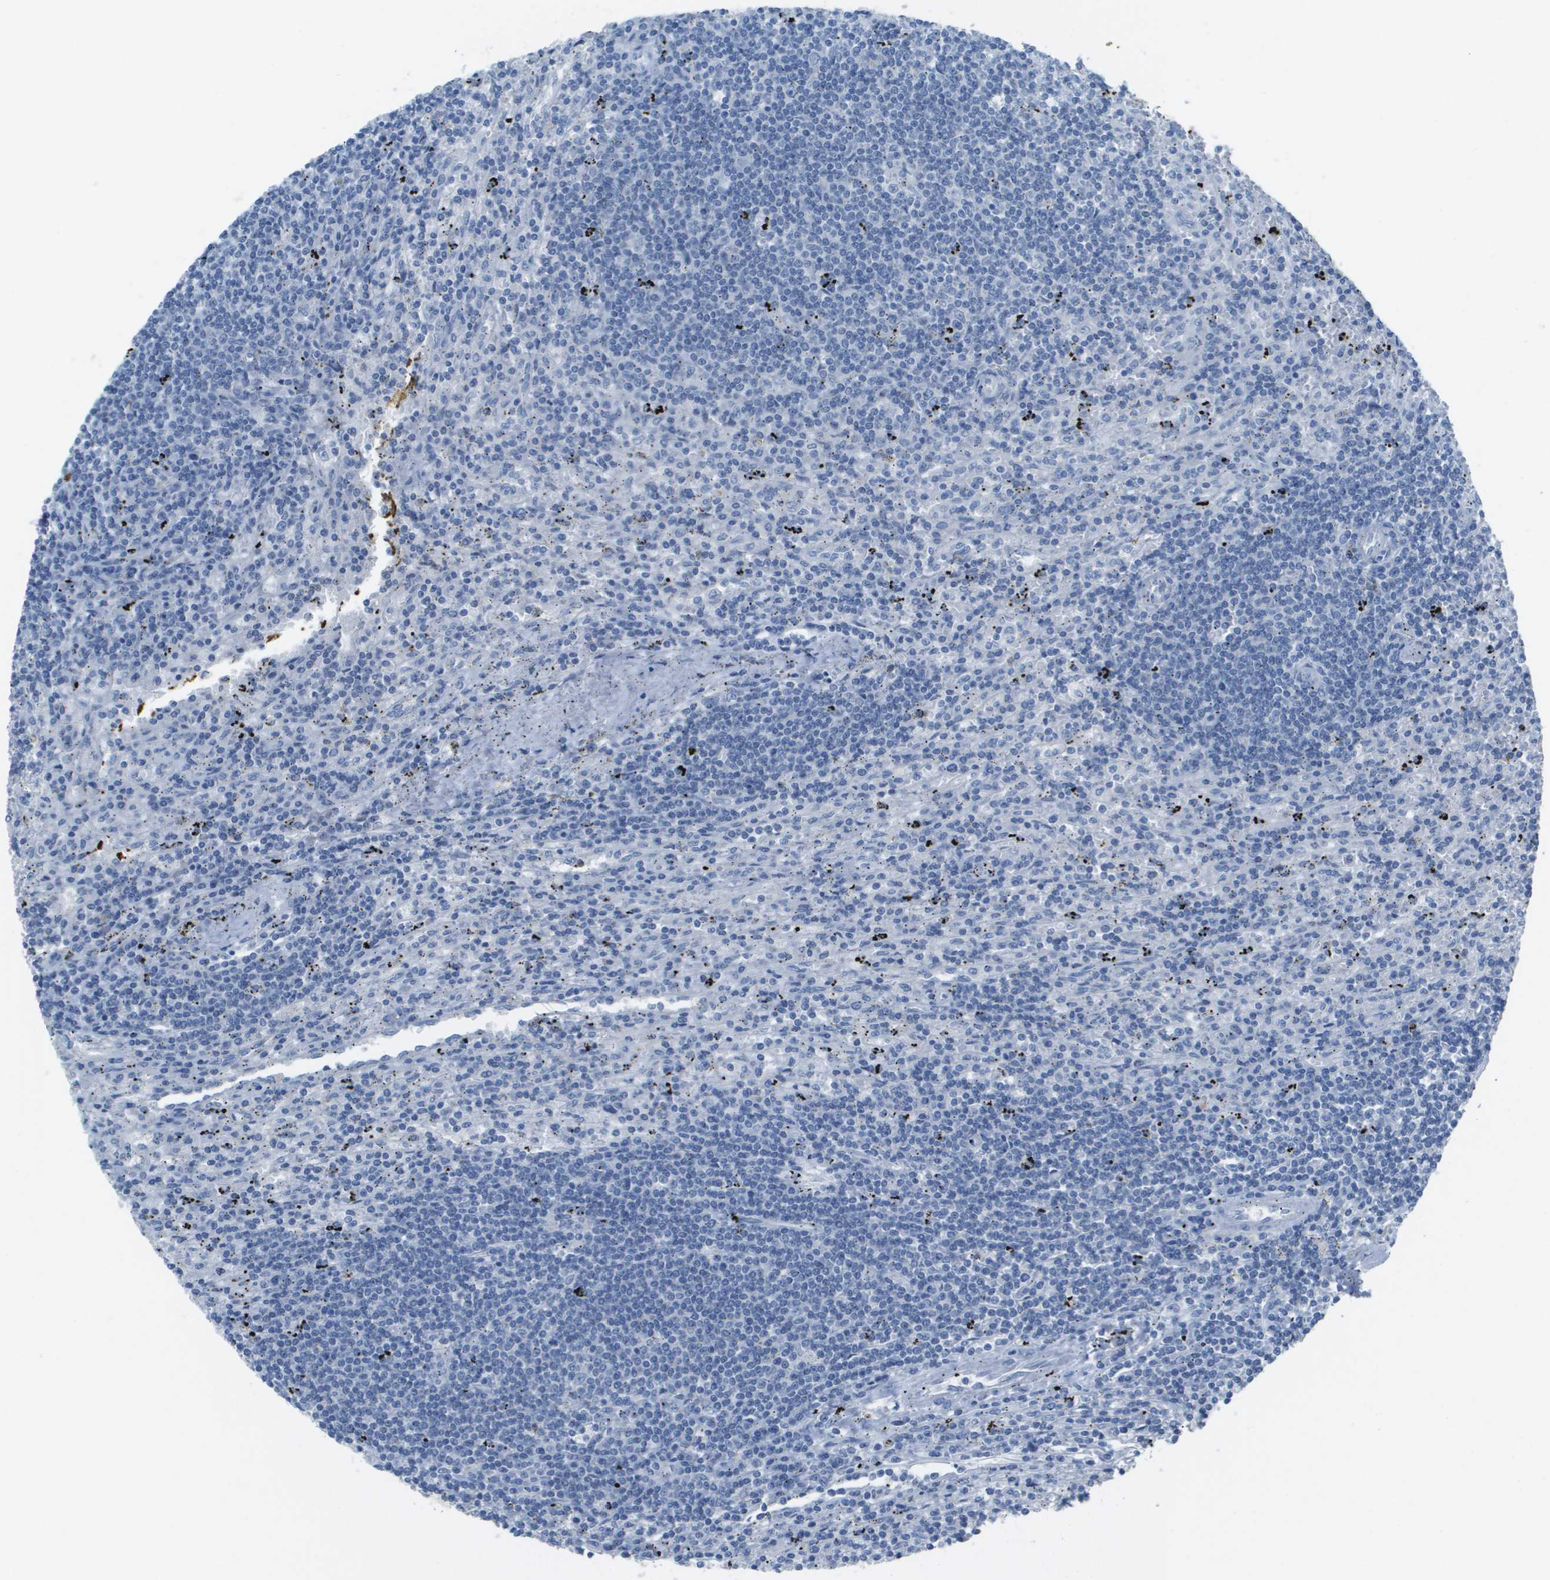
{"staining": {"intensity": "negative", "quantity": "none", "location": "none"}, "tissue": "lymphoma", "cell_type": "Tumor cells", "image_type": "cancer", "snomed": [{"axis": "morphology", "description": "Malignant lymphoma, non-Hodgkin's type, Low grade"}, {"axis": "topography", "description": "Spleen"}], "caption": "Human lymphoma stained for a protein using immunohistochemistry (IHC) exhibits no staining in tumor cells.", "gene": "PTGDR2", "patient": {"sex": "male", "age": 76}}